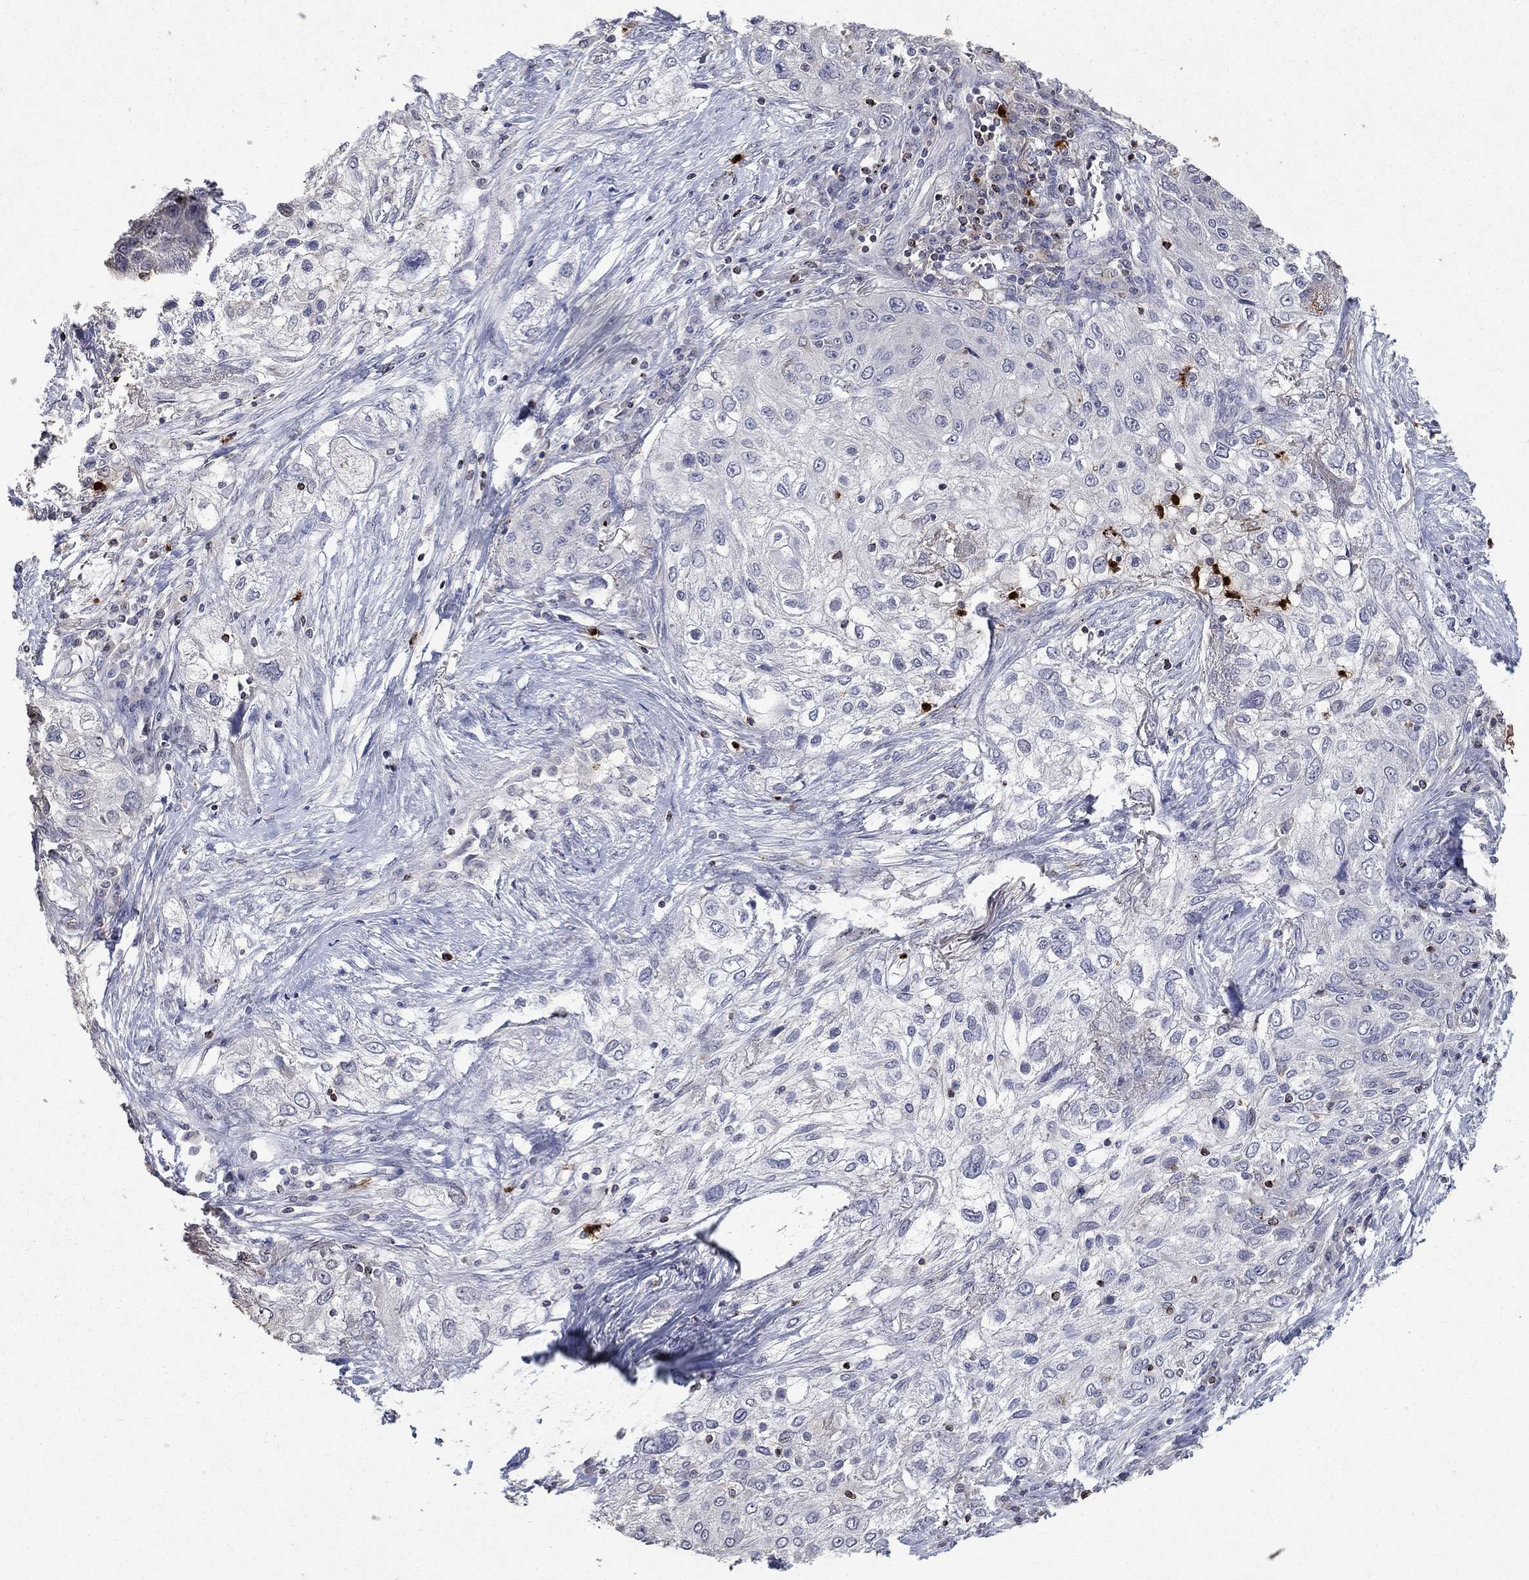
{"staining": {"intensity": "negative", "quantity": "none", "location": "none"}, "tissue": "lung cancer", "cell_type": "Tumor cells", "image_type": "cancer", "snomed": [{"axis": "morphology", "description": "Squamous cell carcinoma, NOS"}, {"axis": "topography", "description": "Lung"}], "caption": "An immunohistochemistry micrograph of lung cancer is shown. There is no staining in tumor cells of lung cancer.", "gene": "CCL5", "patient": {"sex": "female", "age": 69}}